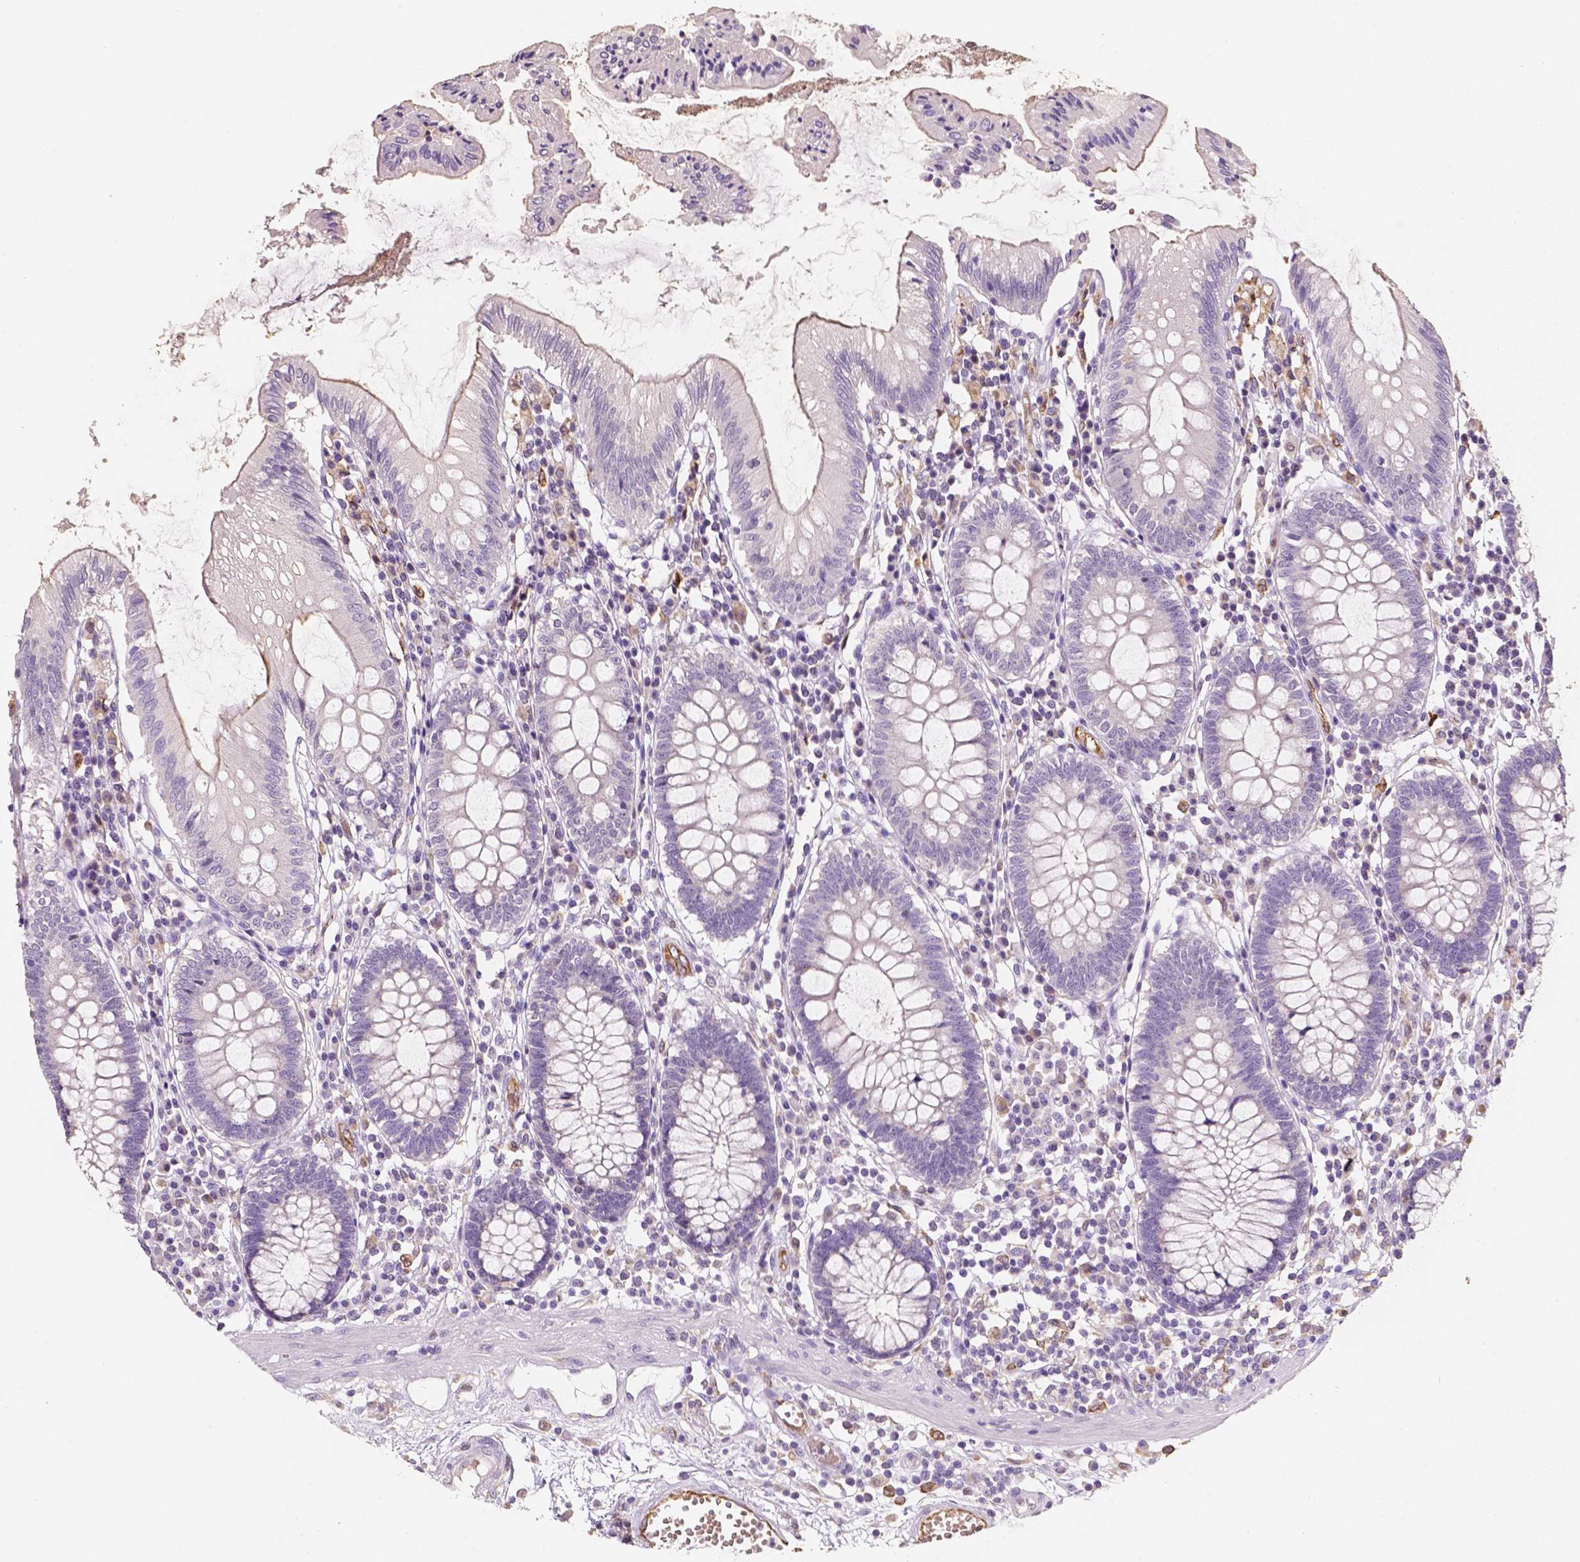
{"staining": {"intensity": "negative", "quantity": "none", "location": "none"}, "tissue": "colon", "cell_type": "Endothelial cells", "image_type": "normal", "snomed": [{"axis": "morphology", "description": "Normal tissue, NOS"}, {"axis": "morphology", "description": "Adenocarcinoma, NOS"}, {"axis": "topography", "description": "Colon"}], "caption": "Endothelial cells show no significant positivity in benign colon.", "gene": "SLC22A4", "patient": {"sex": "male", "age": 83}}